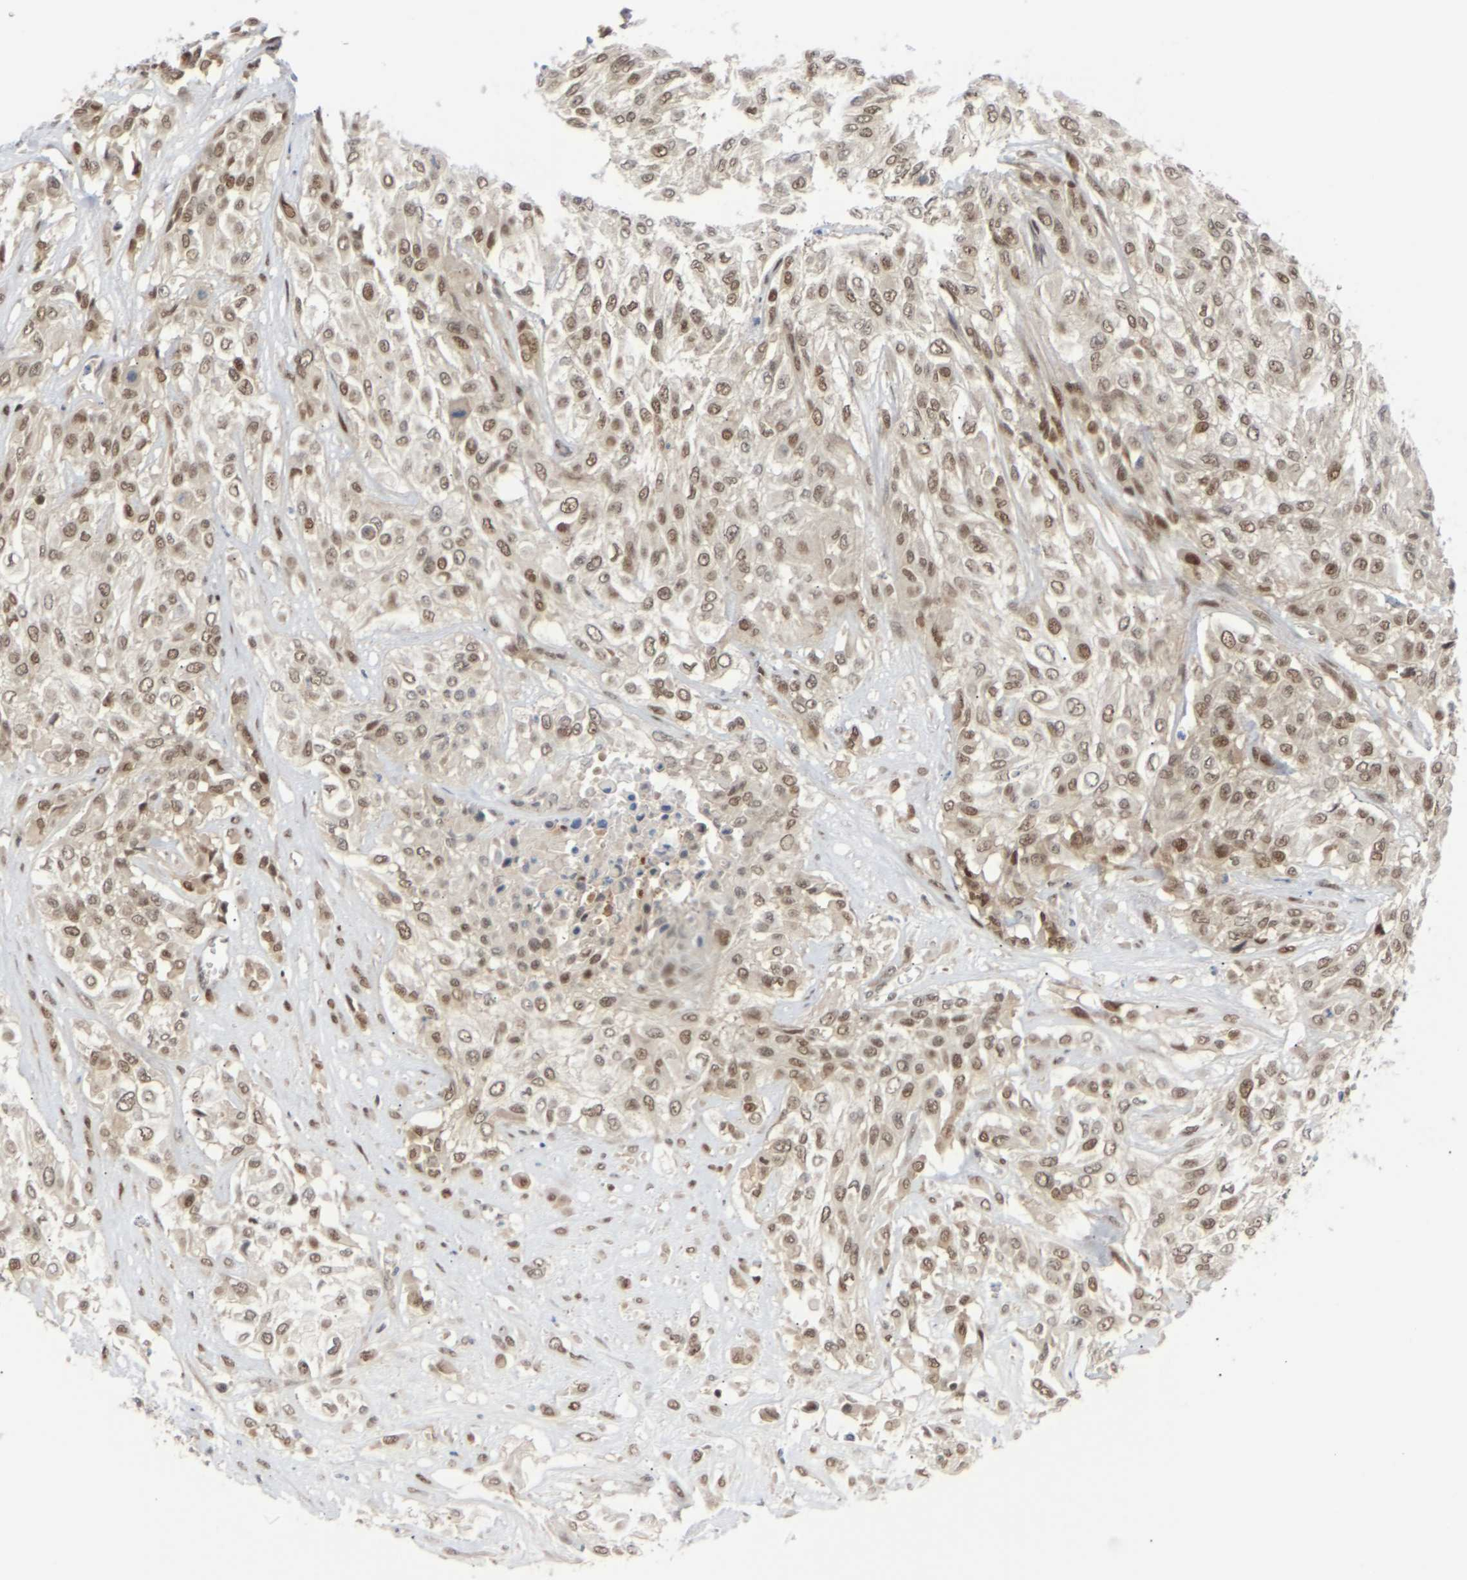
{"staining": {"intensity": "moderate", "quantity": ">75%", "location": "nuclear"}, "tissue": "urothelial cancer", "cell_type": "Tumor cells", "image_type": "cancer", "snomed": [{"axis": "morphology", "description": "Urothelial carcinoma, High grade"}, {"axis": "topography", "description": "Urinary bladder"}], "caption": "DAB (3,3'-diaminobenzidine) immunohistochemical staining of urothelial carcinoma (high-grade) demonstrates moderate nuclear protein staining in about >75% of tumor cells. (brown staining indicates protein expression, while blue staining denotes nuclei).", "gene": "SSBP2", "patient": {"sex": "male", "age": 57}}